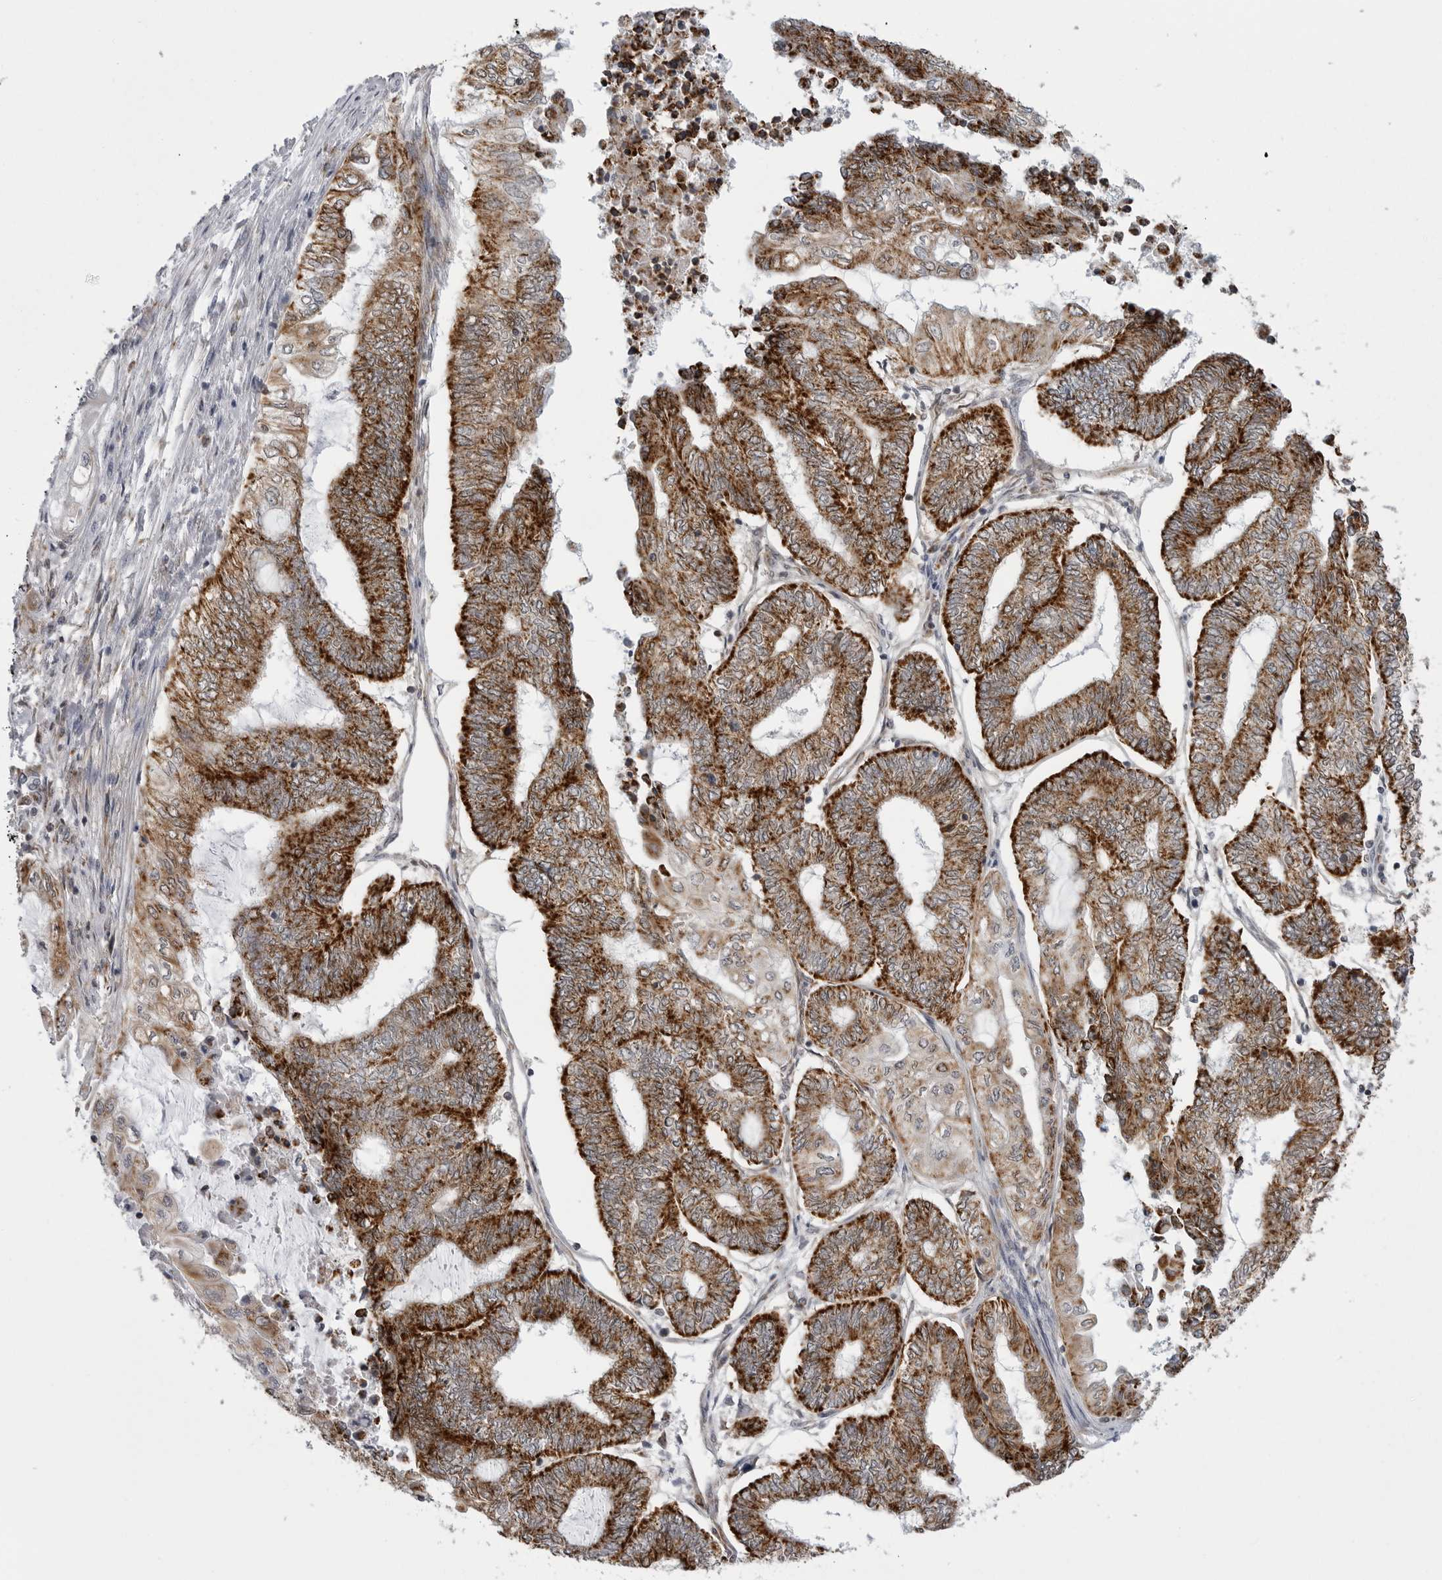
{"staining": {"intensity": "strong", "quantity": ">75%", "location": "cytoplasmic/membranous"}, "tissue": "endometrial cancer", "cell_type": "Tumor cells", "image_type": "cancer", "snomed": [{"axis": "morphology", "description": "Adenocarcinoma, NOS"}, {"axis": "topography", "description": "Uterus"}, {"axis": "topography", "description": "Endometrium"}], "caption": "Strong cytoplasmic/membranous expression is appreciated in approximately >75% of tumor cells in endometrial cancer. Nuclei are stained in blue.", "gene": "FH", "patient": {"sex": "female", "age": 70}}